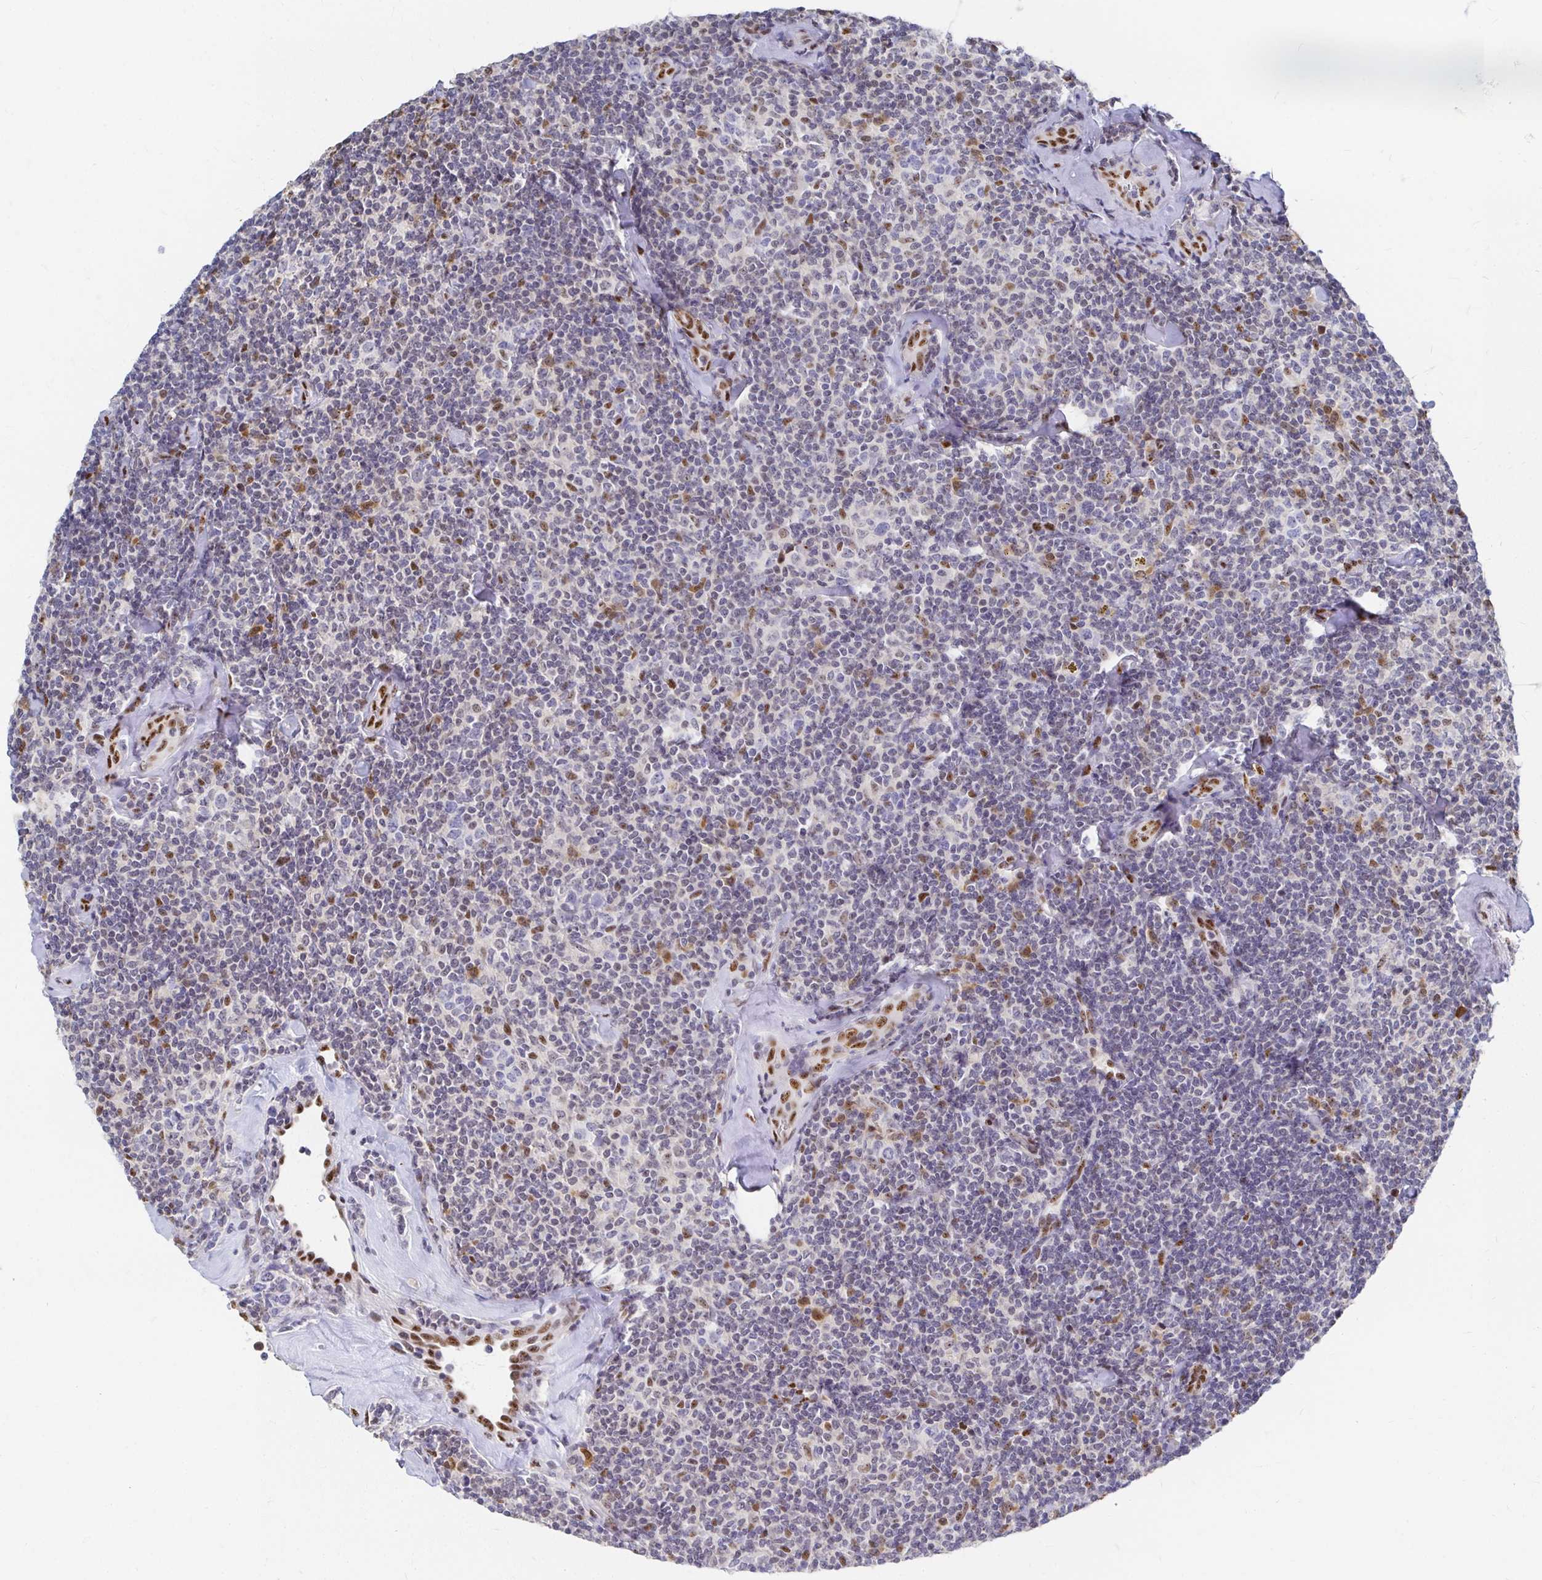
{"staining": {"intensity": "moderate", "quantity": "<25%", "location": "nuclear"}, "tissue": "lymphoma", "cell_type": "Tumor cells", "image_type": "cancer", "snomed": [{"axis": "morphology", "description": "Malignant lymphoma, non-Hodgkin's type, Low grade"}, {"axis": "topography", "description": "Lymph node"}], "caption": "Malignant lymphoma, non-Hodgkin's type (low-grade) stained with a protein marker displays moderate staining in tumor cells.", "gene": "CLIC3", "patient": {"sex": "female", "age": 56}}